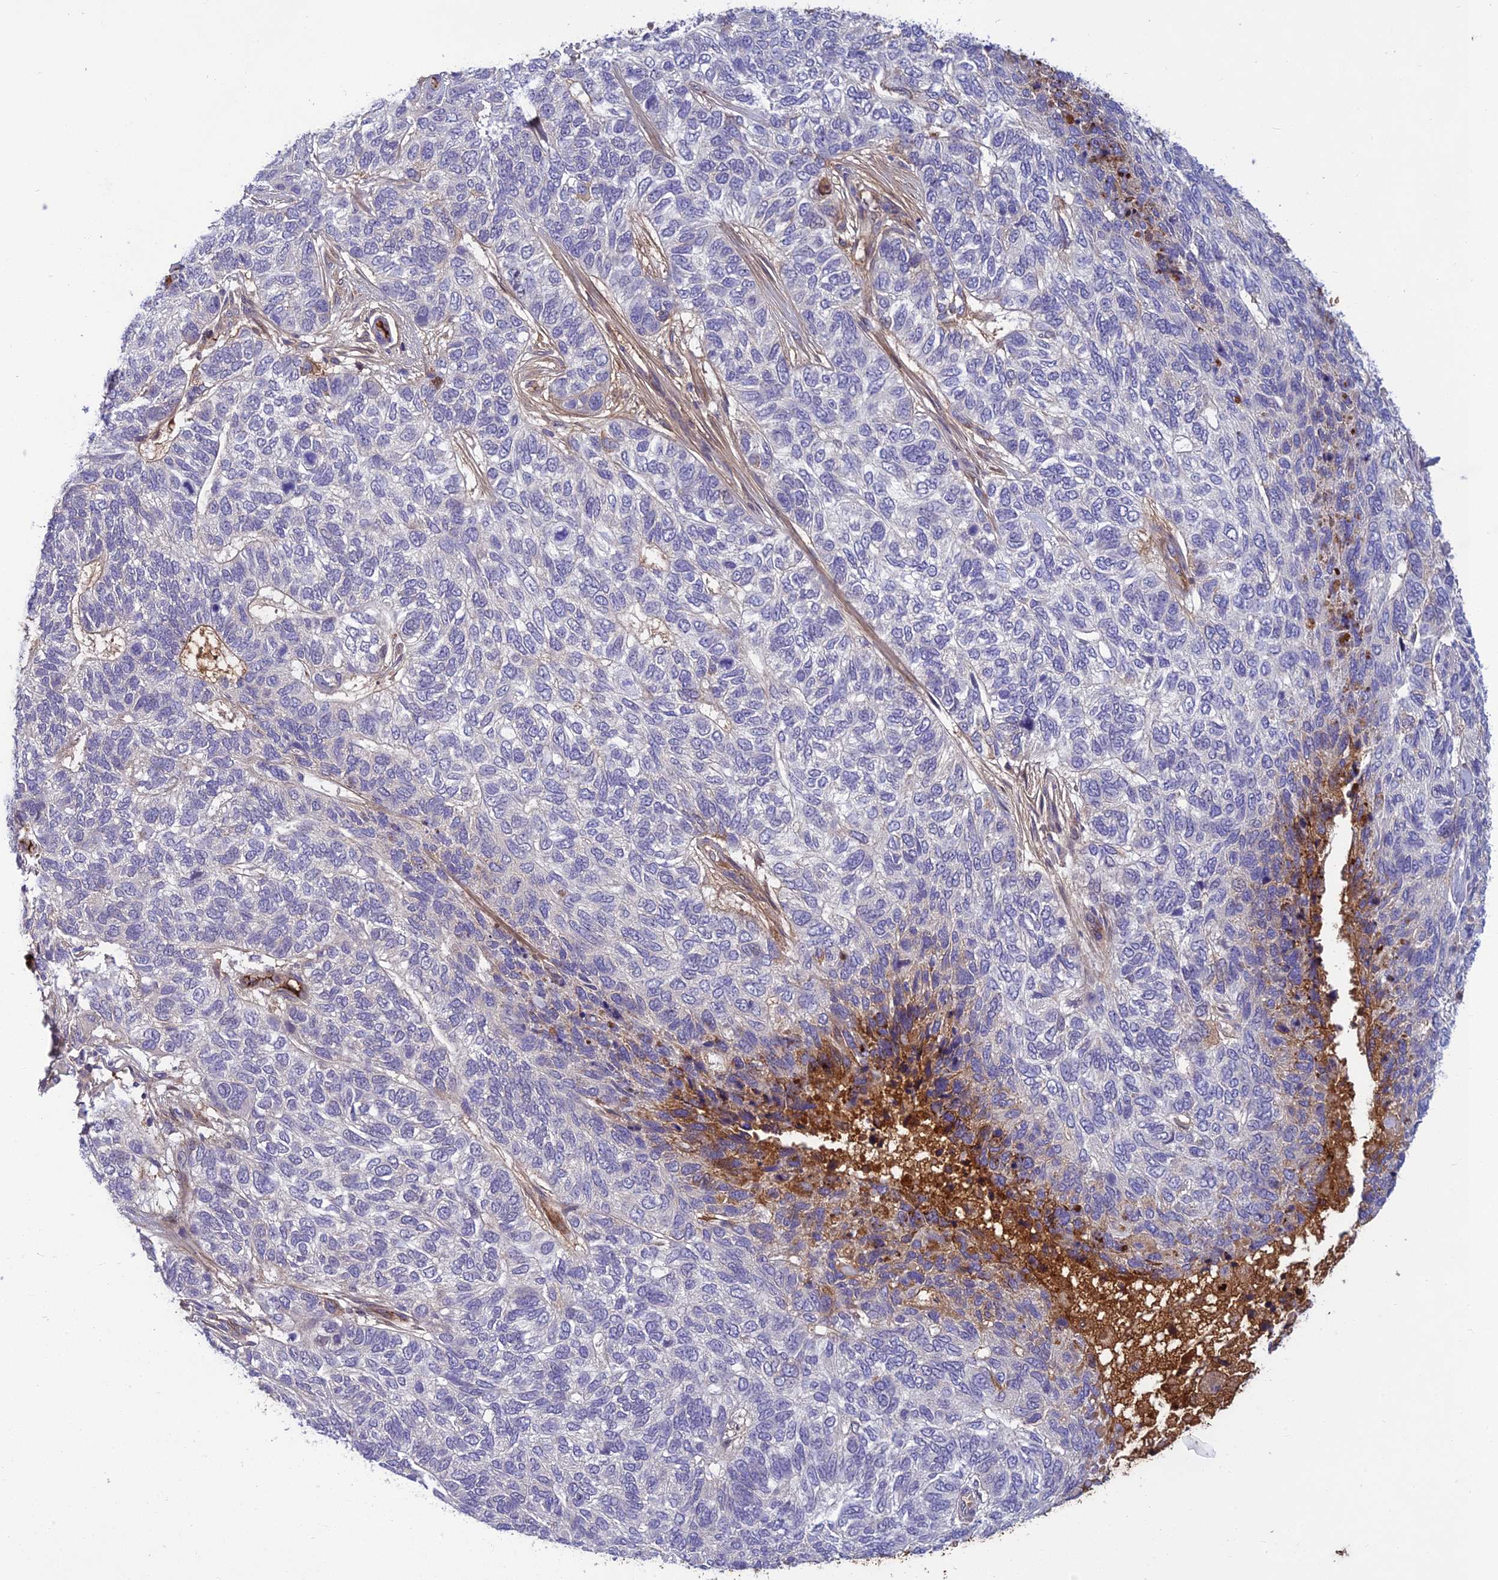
{"staining": {"intensity": "negative", "quantity": "none", "location": "none"}, "tissue": "skin cancer", "cell_type": "Tumor cells", "image_type": "cancer", "snomed": [{"axis": "morphology", "description": "Basal cell carcinoma"}, {"axis": "topography", "description": "Skin"}], "caption": "An image of skin basal cell carcinoma stained for a protein reveals no brown staining in tumor cells. (IHC, brightfield microscopy, high magnification).", "gene": "CLEC11A", "patient": {"sex": "female", "age": 65}}